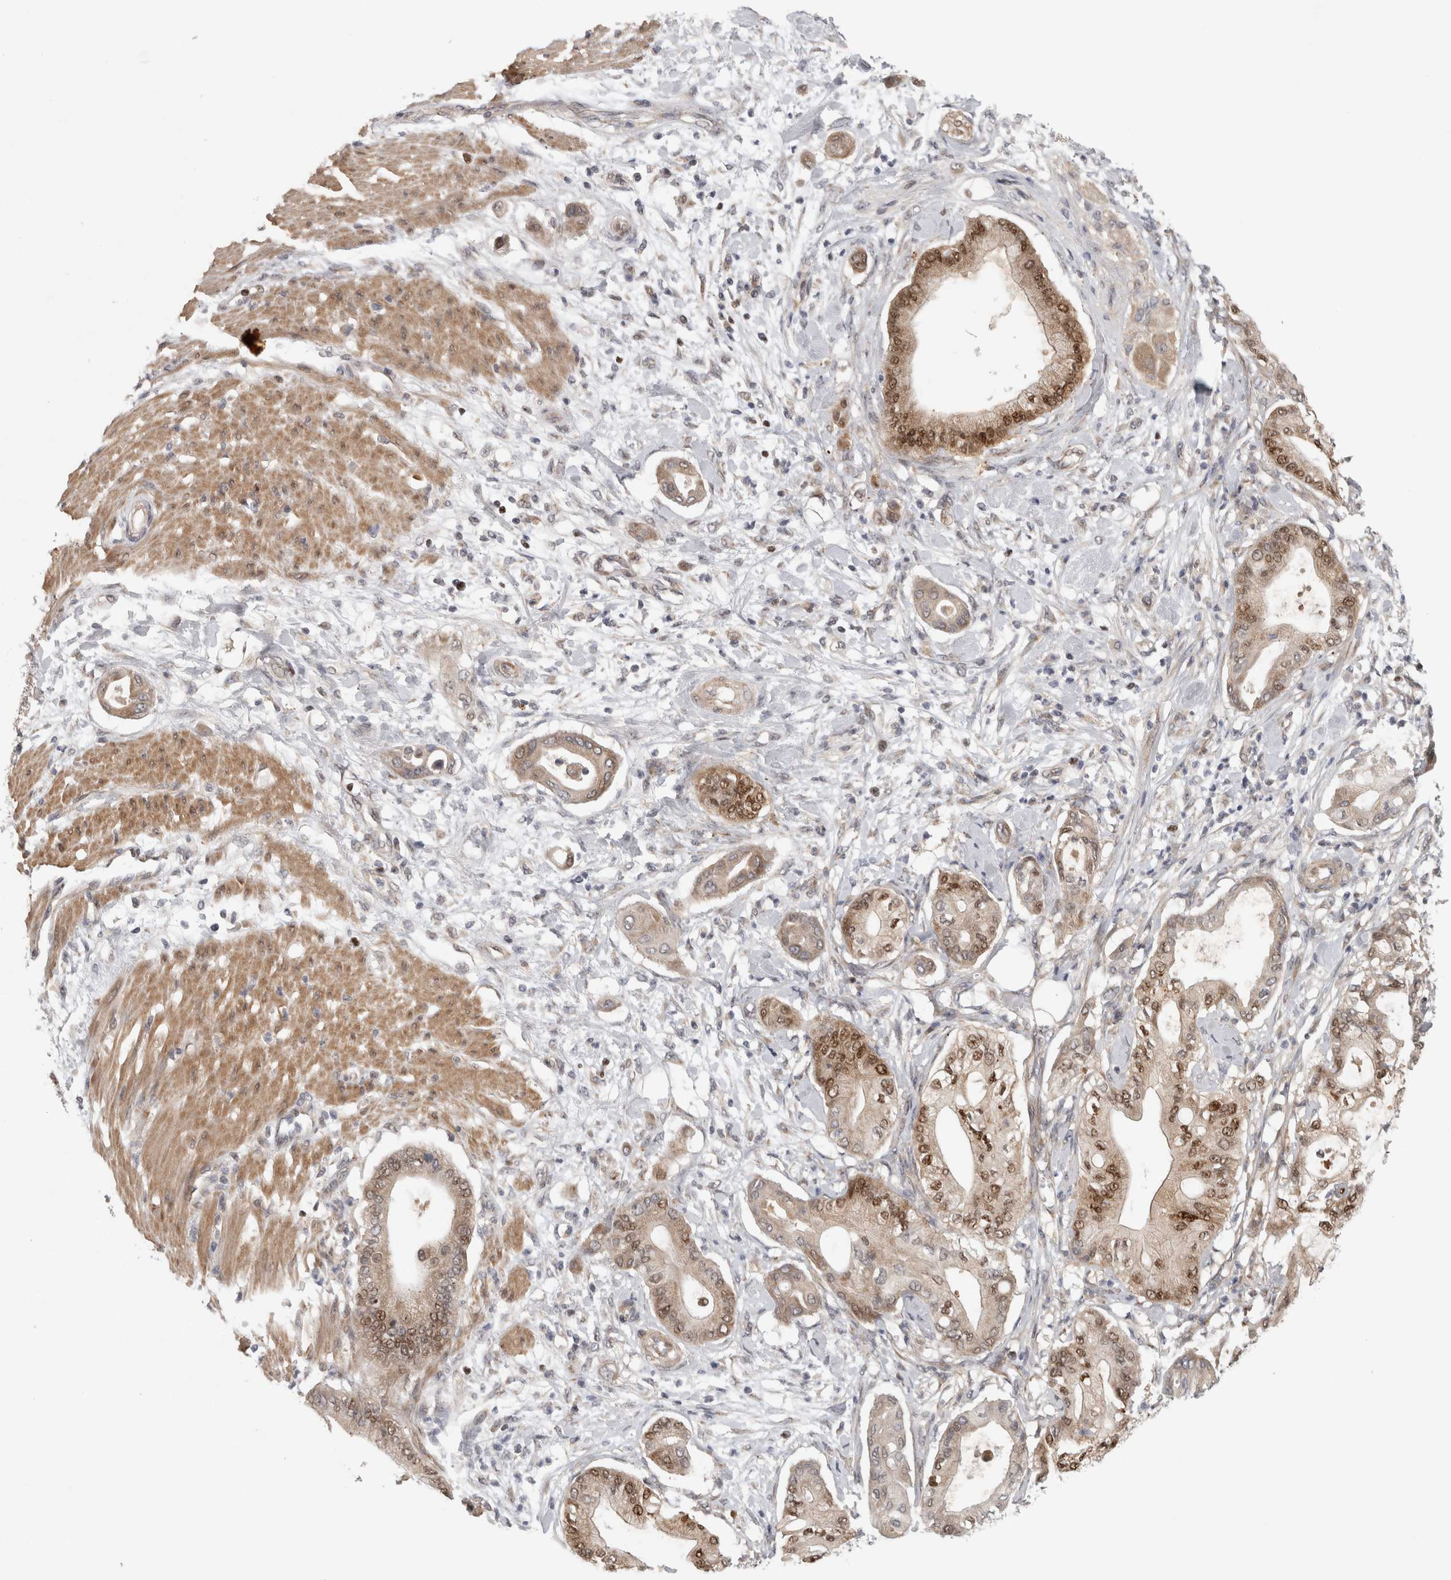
{"staining": {"intensity": "moderate", "quantity": ">75%", "location": "cytoplasmic/membranous,nuclear"}, "tissue": "pancreatic cancer", "cell_type": "Tumor cells", "image_type": "cancer", "snomed": [{"axis": "morphology", "description": "Adenocarcinoma, NOS"}, {"axis": "morphology", "description": "Adenocarcinoma, metastatic, NOS"}, {"axis": "topography", "description": "Lymph node"}, {"axis": "topography", "description": "Pancreas"}, {"axis": "topography", "description": "Duodenum"}], "caption": "Immunohistochemistry (IHC) image of neoplastic tissue: human pancreatic cancer stained using IHC shows medium levels of moderate protein expression localized specifically in the cytoplasmic/membranous and nuclear of tumor cells, appearing as a cytoplasmic/membranous and nuclear brown color.", "gene": "KDM8", "patient": {"sex": "female", "age": 64}}